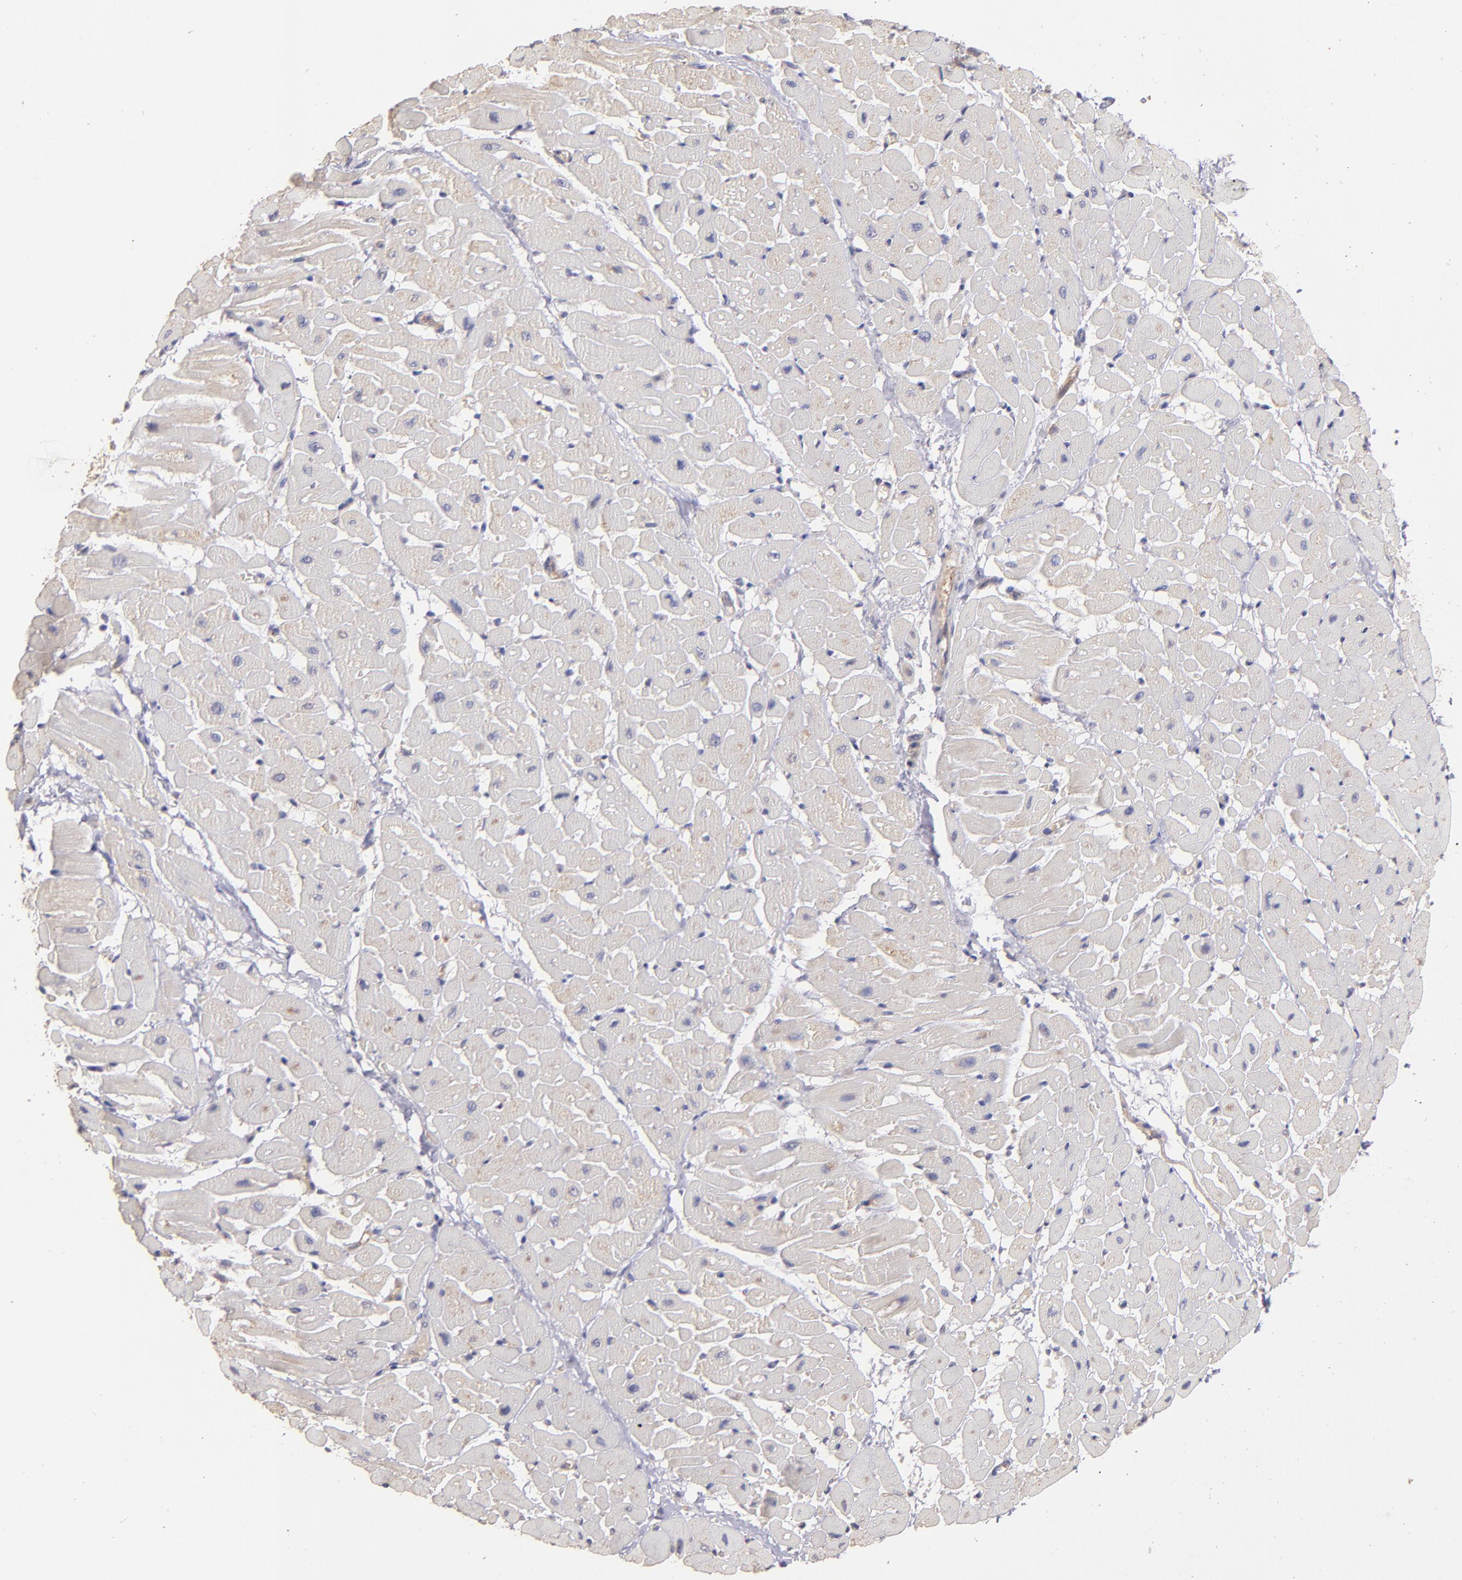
{"staining": {"intensity": "weak", "quantity": "25%-75%", "location": "cytoplasmic/membranous"}, "tissue": "heart muscle", "cell_type": "Cardiomyocytes", "image_type": "normal", "snomed": [{"axis": "morphology", "description": "Normal tissue, NOS"}, {"axis": "topography", "description": "Heart"}], "caption": "Immunohistochemical staining of normal human heart muscle displays low levels of weak cytoplasmic/membranous positivity in approximately 25%-75% of cardiomyocytes. The staining is performed using DAB brown chromogen to label protein expression. The nuclei are counter-stained blue using hematoxylin.", "gene": "GNAZ", "patient": {"sex": "male", "age": 45}}